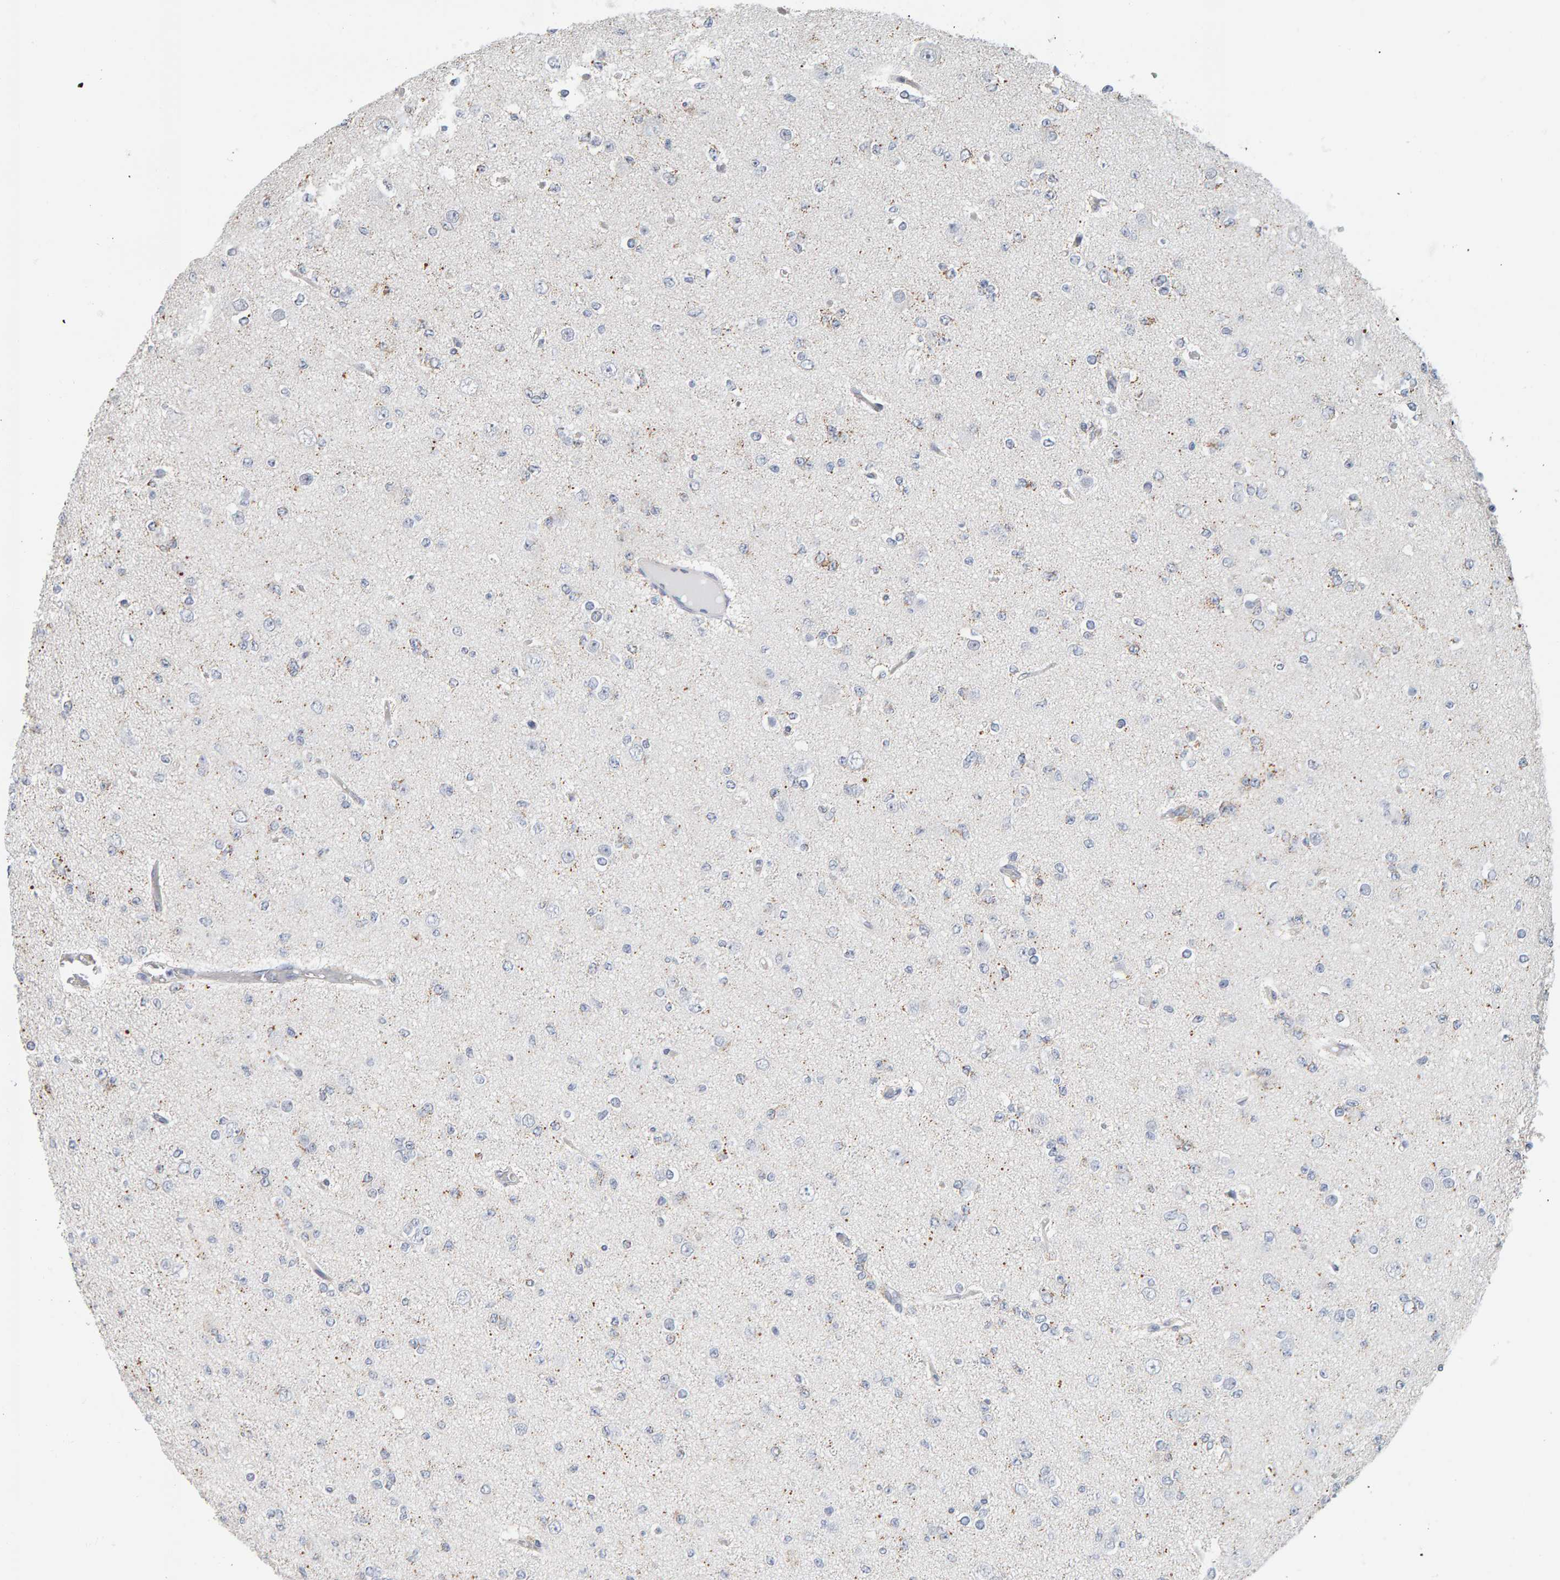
{"staining": {"intensity": "negative", "quantity": "none", "location": "none"}, "tissue": "glioma", "cell_type": "Tumor cells", "image_type": "cancer", "snomed": [{"axis": "morphology", "description": "Glioma, malignant, Low grade"}, {"axis": "topography", "description": "Brain"}], "caption": "Immunohistochemical staining of malignant low-grade glioma displays no significant staining in tumor cells.", "gene": "ADHFE1", "patient": {"sex": "female", "age": 22}}